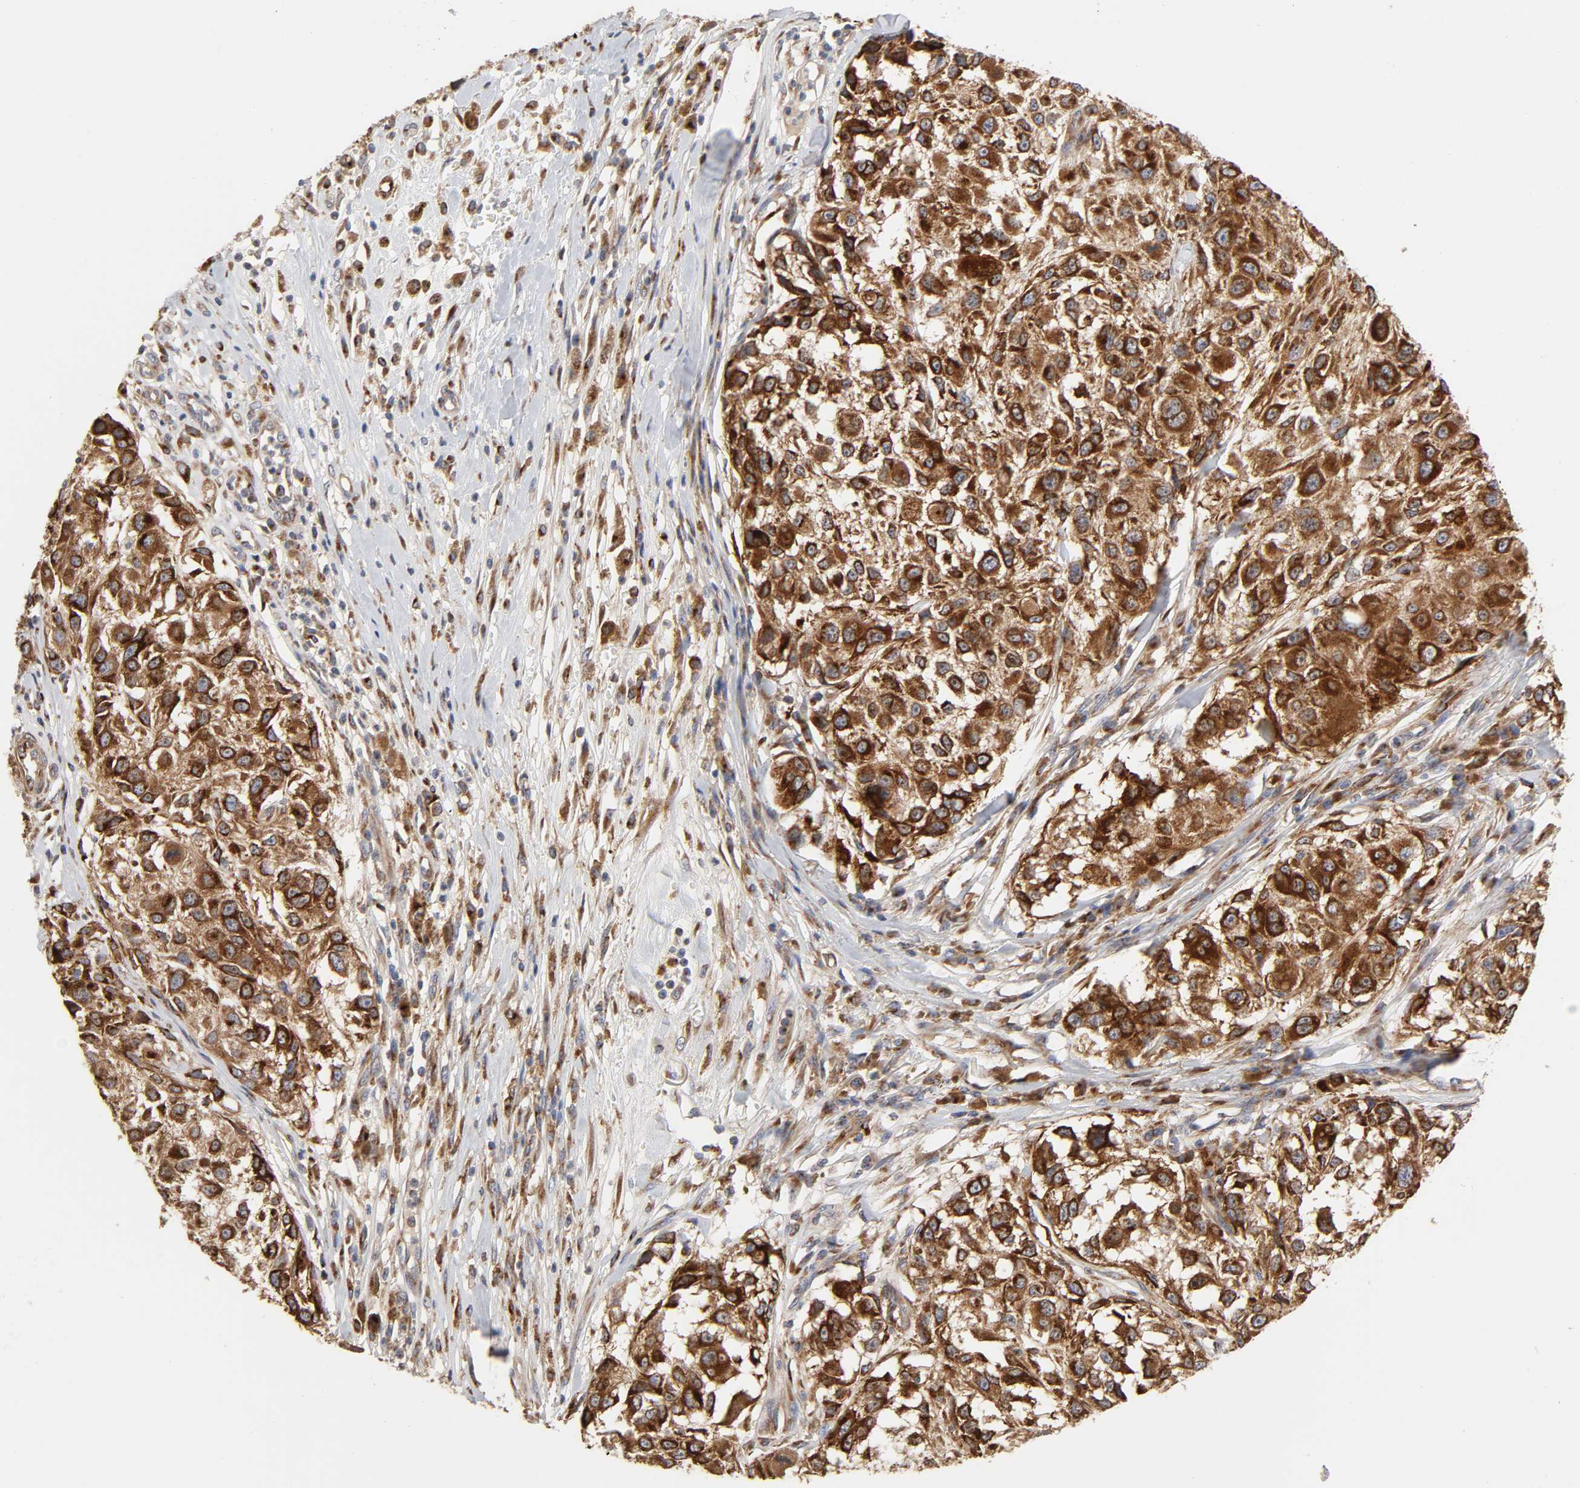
{"staining": {"intensity": "strong", "quantity": ">75%", "location": "cytoplasmic/membranous"}, "tissue": "melanoma", "cell_type": "Tumor cells", "image_type": "cancer", "snomed": [{"axis": "morphology", "description": "Necrosis, NOS"}, {"axis": "morphology", "description": "Malignant melanoma, NOS"}, {"axis": "topography", "description": "Skin"}], "caption": "This photomicrograph shows immunohistochemistry staining of human melanoma, with high strong cytoplasmic/membranous positivity in approximately >75% of tumor cells.", "gene": "GNPTG", "patient": {"sex": "female", "age": 87}}